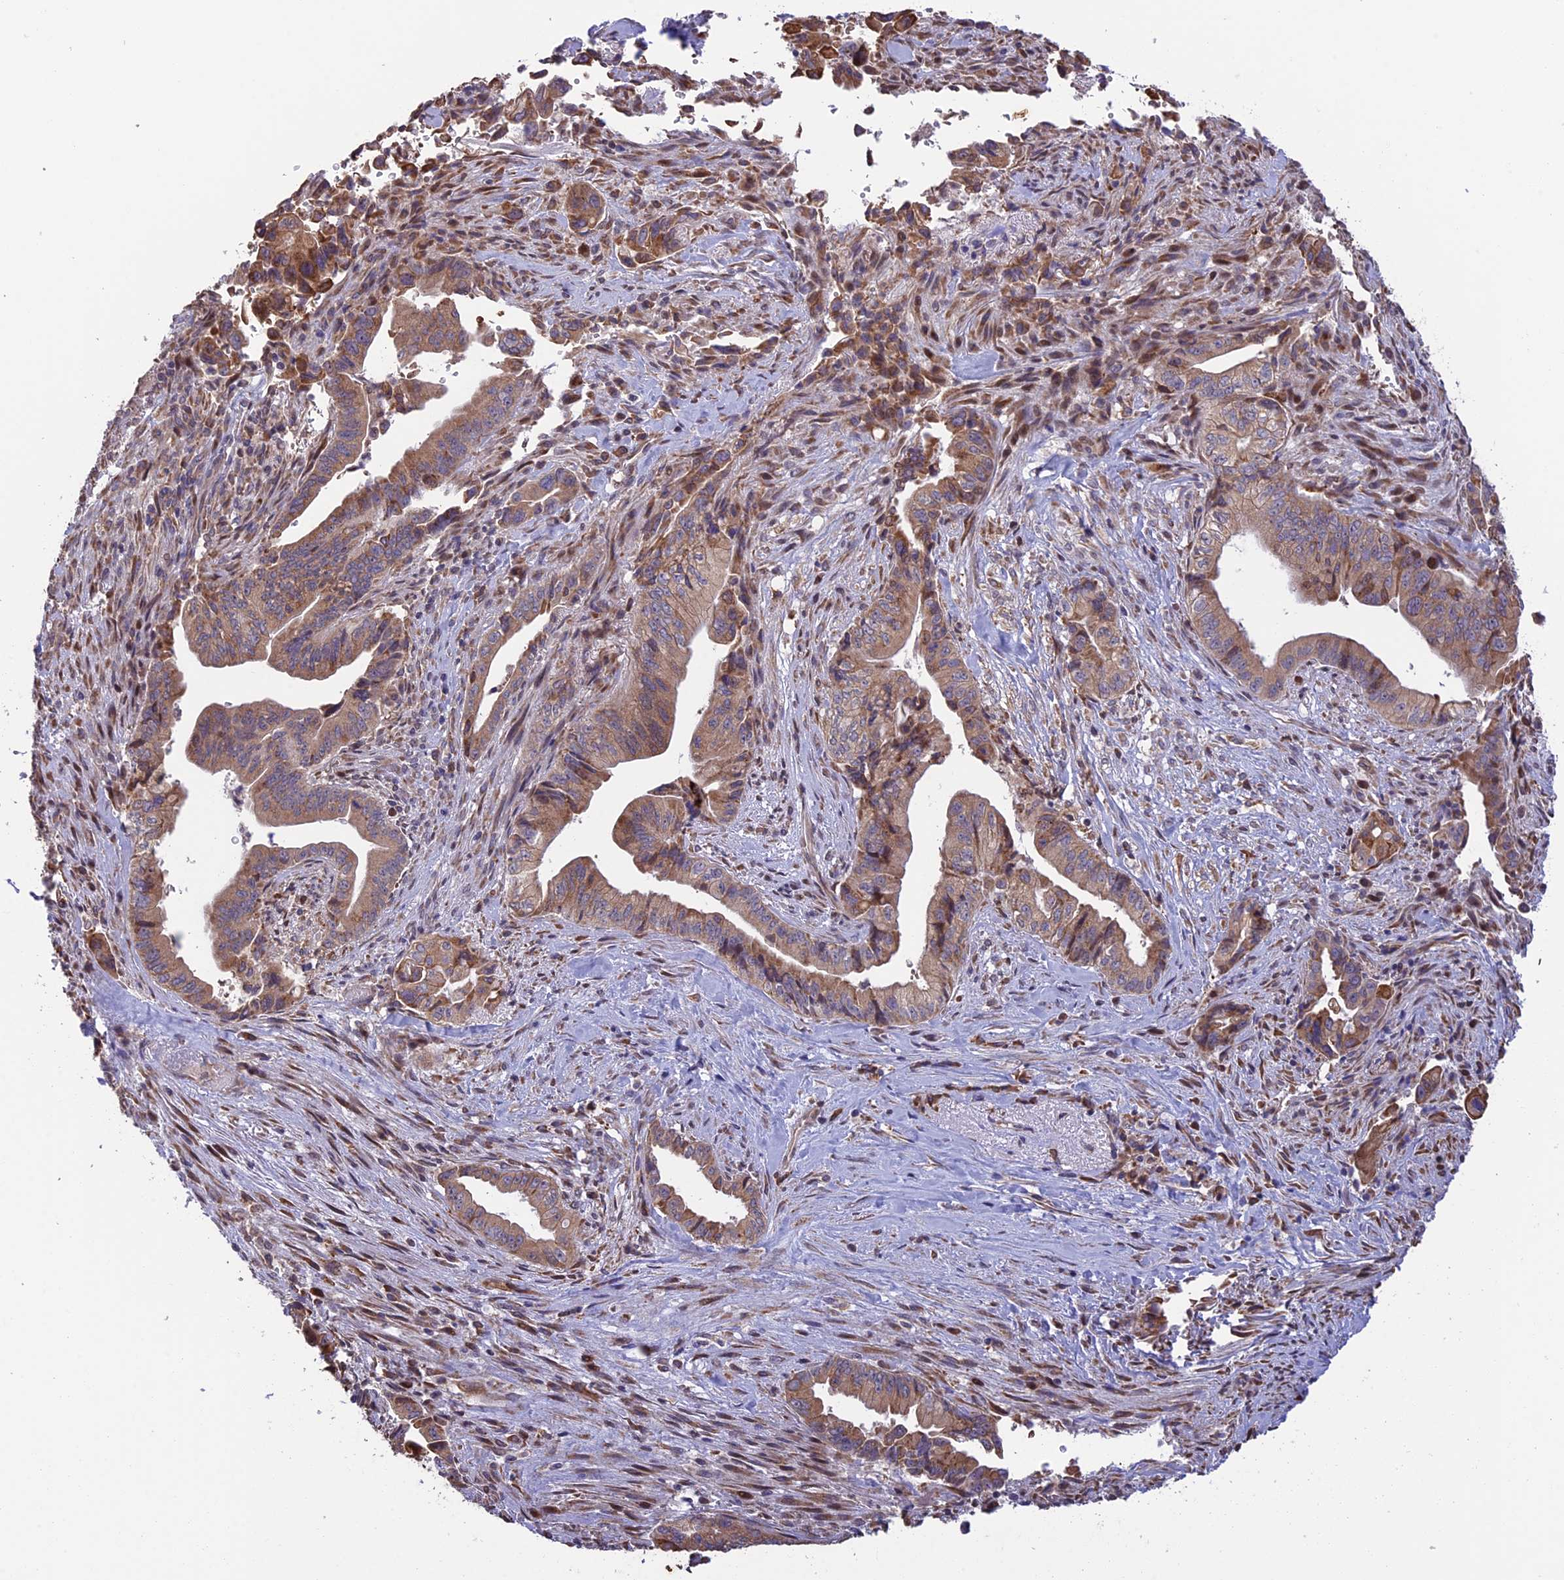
{"staining": {"intensity": "moderate", "quantity": ">75%", "location": "cytoplasmic/membranous"}, "tissue": "pancreatic cancer", "cell_type": "Tumor cells", "image_type": "cancer", "snomed": [{"axis": "morphology", "description": "Adenocarcinoma, NOS"}, {"axis": "topography", "description": "Pancreas"}], "caption": "Pancreatic cancer (adenocarcinoma) stained for a protein shows moderate cytoplasmic/membranous positivity in tumor cells.", "gene": "DMRTA2", "patient": {"sex": "male", "age": 70}}